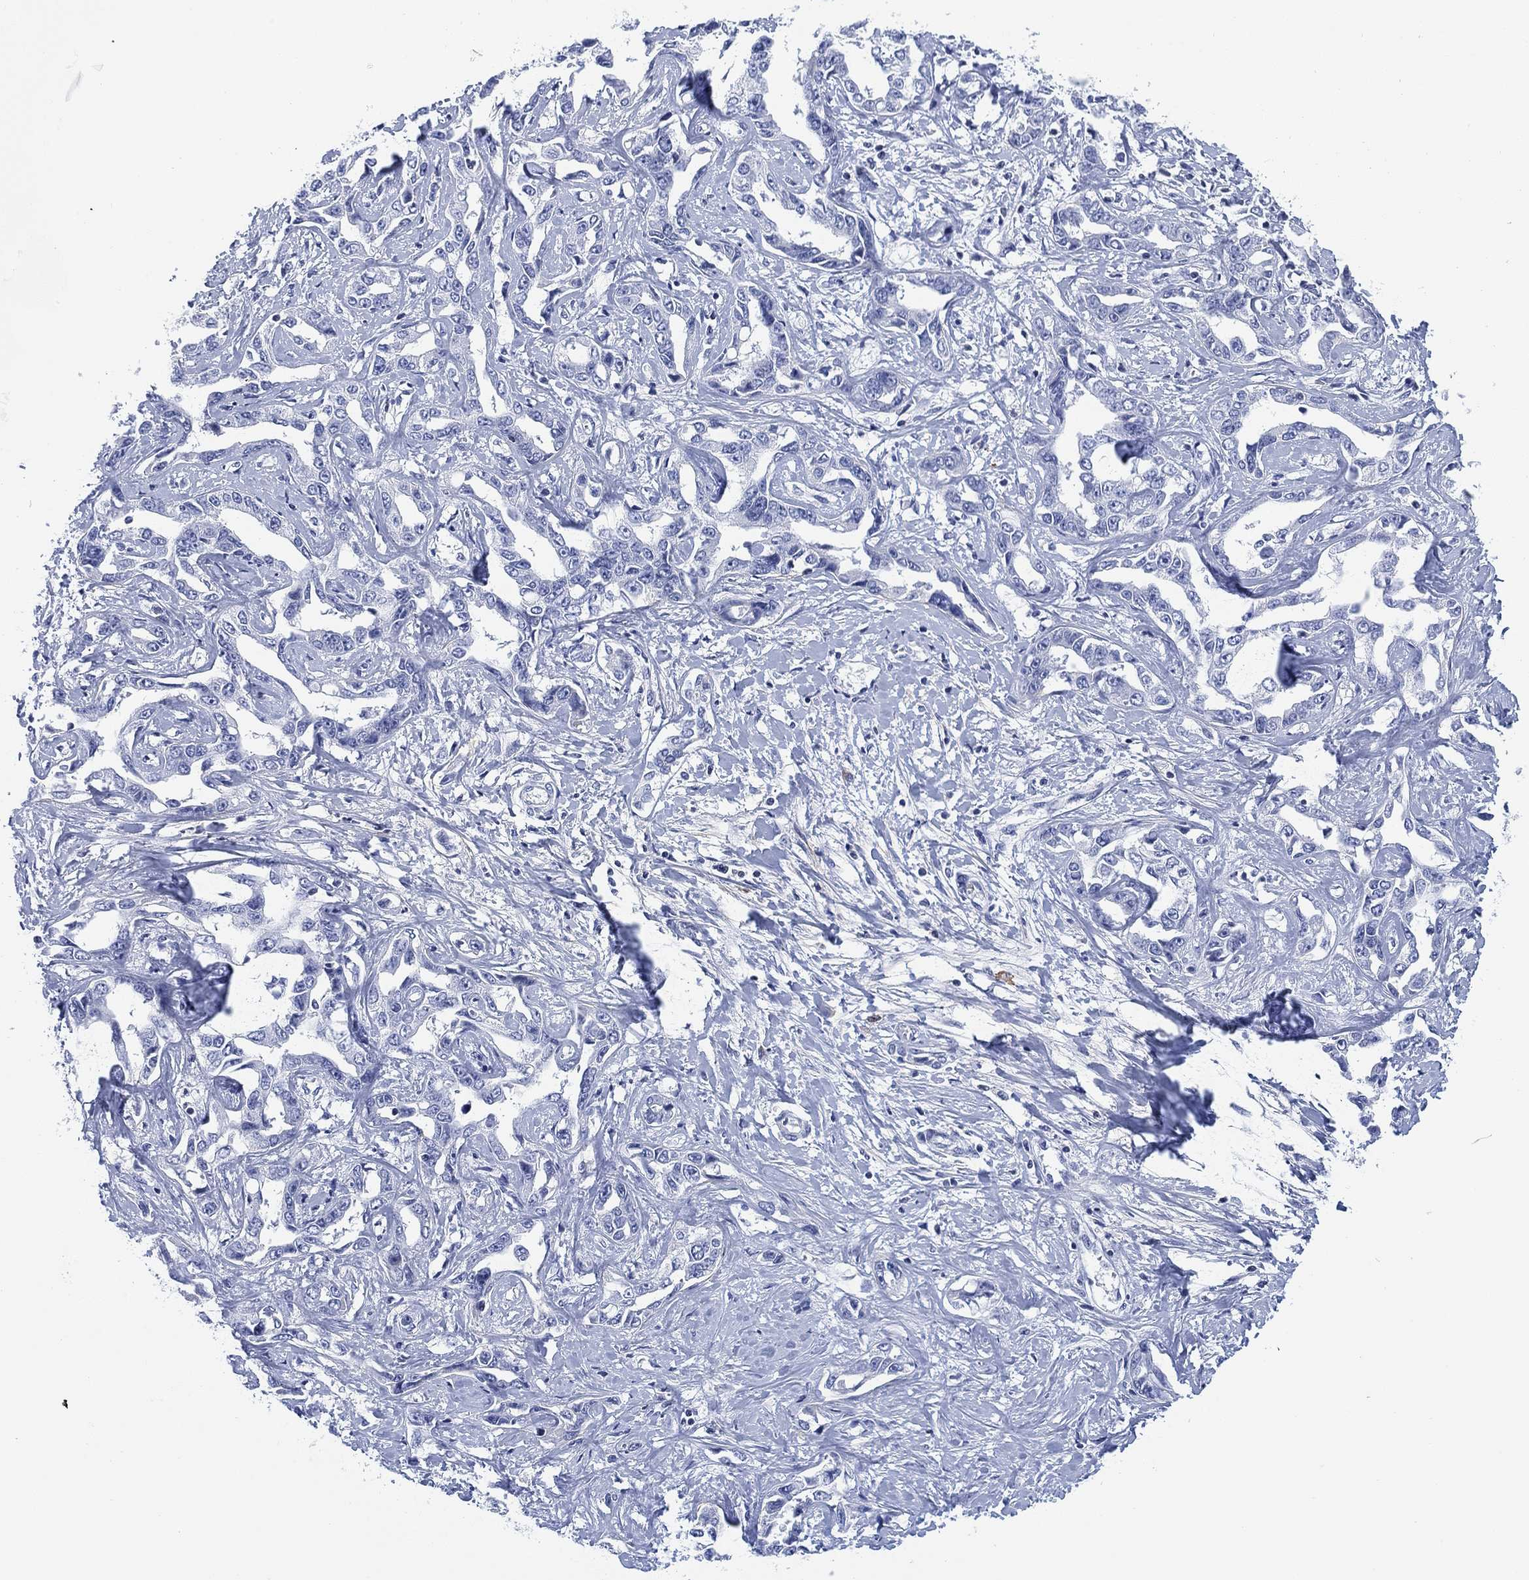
{"staining": {"intensity": "negative", "quantity": "none", "location": "none"}, "tissue": "liver cancer", "cell_type": "Tumor cells", "image_type": "cancer", "snomed": [{"axis": "morphology", "description": "Cholangiocarcinoma"}, {"axis": "topography", "description": "Liver"}], "caption": "The immunohistochemistry image has no significant positivity in tumor cells of liver cancer (cholangiocarcinoma) tissue.", "gene": "FYB1", "patient": {"sex": "male", "age": 59}}